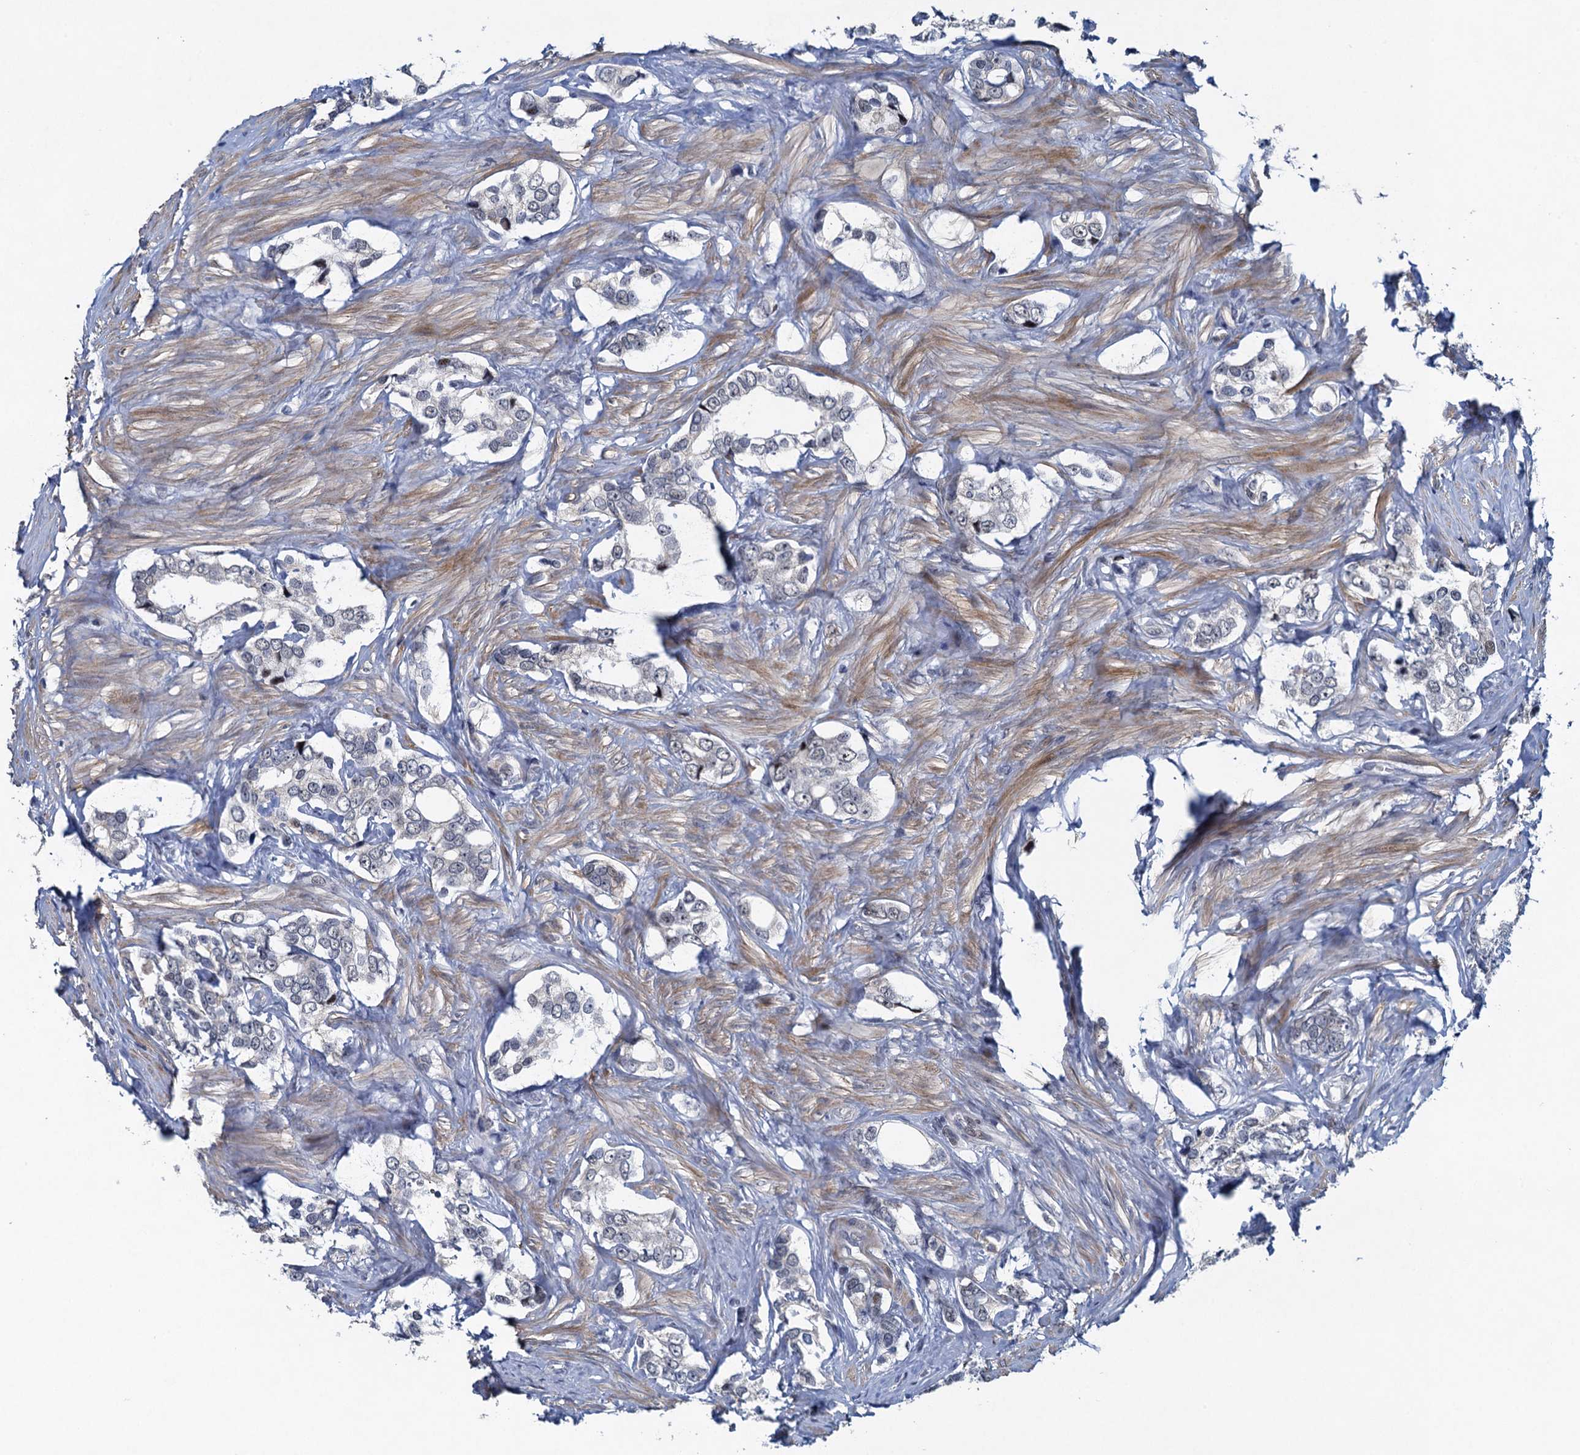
{"staining": {"intensity": "negative", "quantity": "none", "location": "none"}, "tissue": "prostate cancer", "cell_type": "Tumor cells", "image_type": "cancer", "snomed": [{"axis": "morphology", "description": "Adenocarcinoma, High grade"}, {"axis": "topography", "description": "Prostate"}], "caption": "Immunohistochemistry of prostate cancer (adenocarcinoma (high-grade)) demonstrates no positivity in tumor cells.", "gene": "ATOSA", "patient": {"sex": "male", "age": 66}}